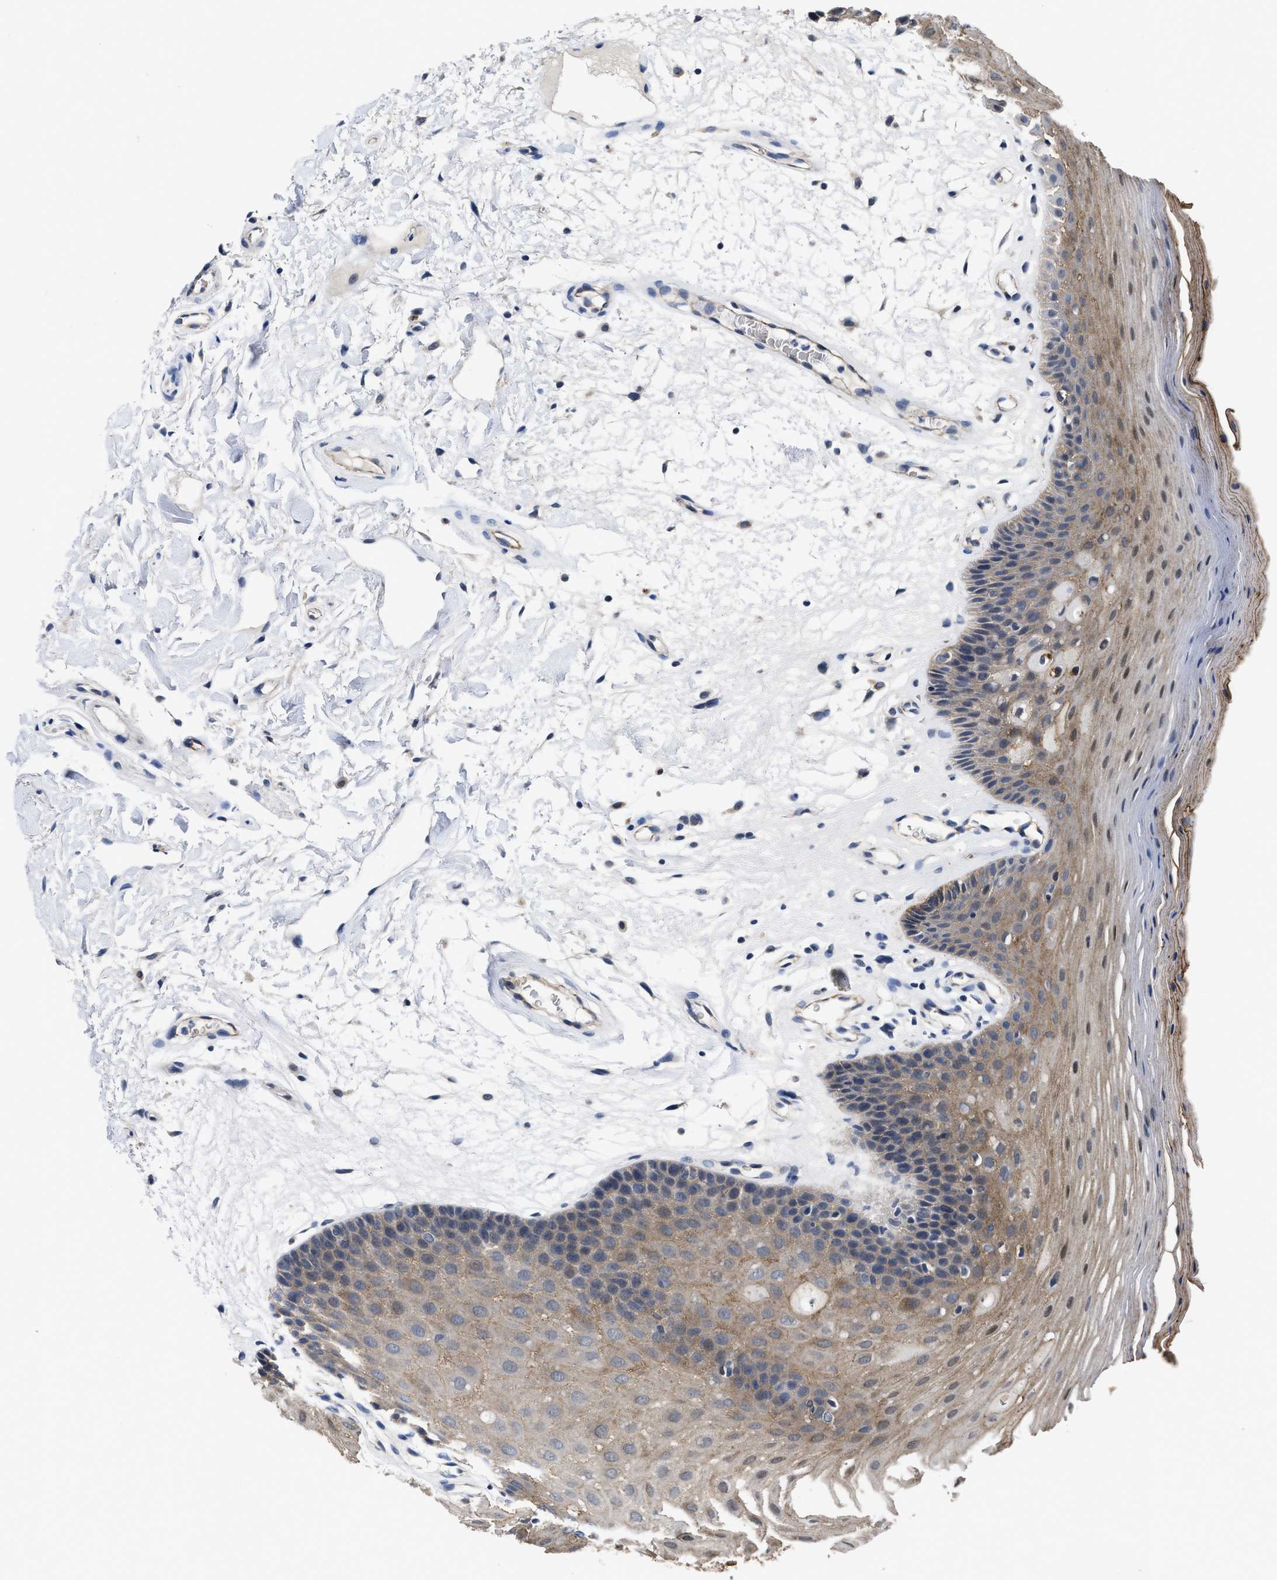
{"staining": {"intensity": "moderate", "quantity": ">75%", "location": "cytoplasmic/membranous,nuclear"}, "tissue": "oral mucosa", "cell_type": "Squamous epithelial cells", "image_type": "normal", "snomed": [{"axis": "morphology", "description": "Normal tissue, NOS"}, {"axis": "morphology", "description": "Squamous cell carcinoma, NOS"}, {"axis": "topography", "description": "Oral tissue"}, {"axis": "topography", "description": "Head-Neck"}], "caption": "Protein analysis of unremarkable oral mucosa reveals moderate cytoplasmic/membranous,nuclear expression in about >75% of squamous epithelial cells. (Stains: DAB (3,3'-diaminobenzidine) in brown, nuclei in blue, Microscopy: brightfield microscopy at high magnification).", "gene": "GHITM", "patient": {"sex": "male", "age": 71}}